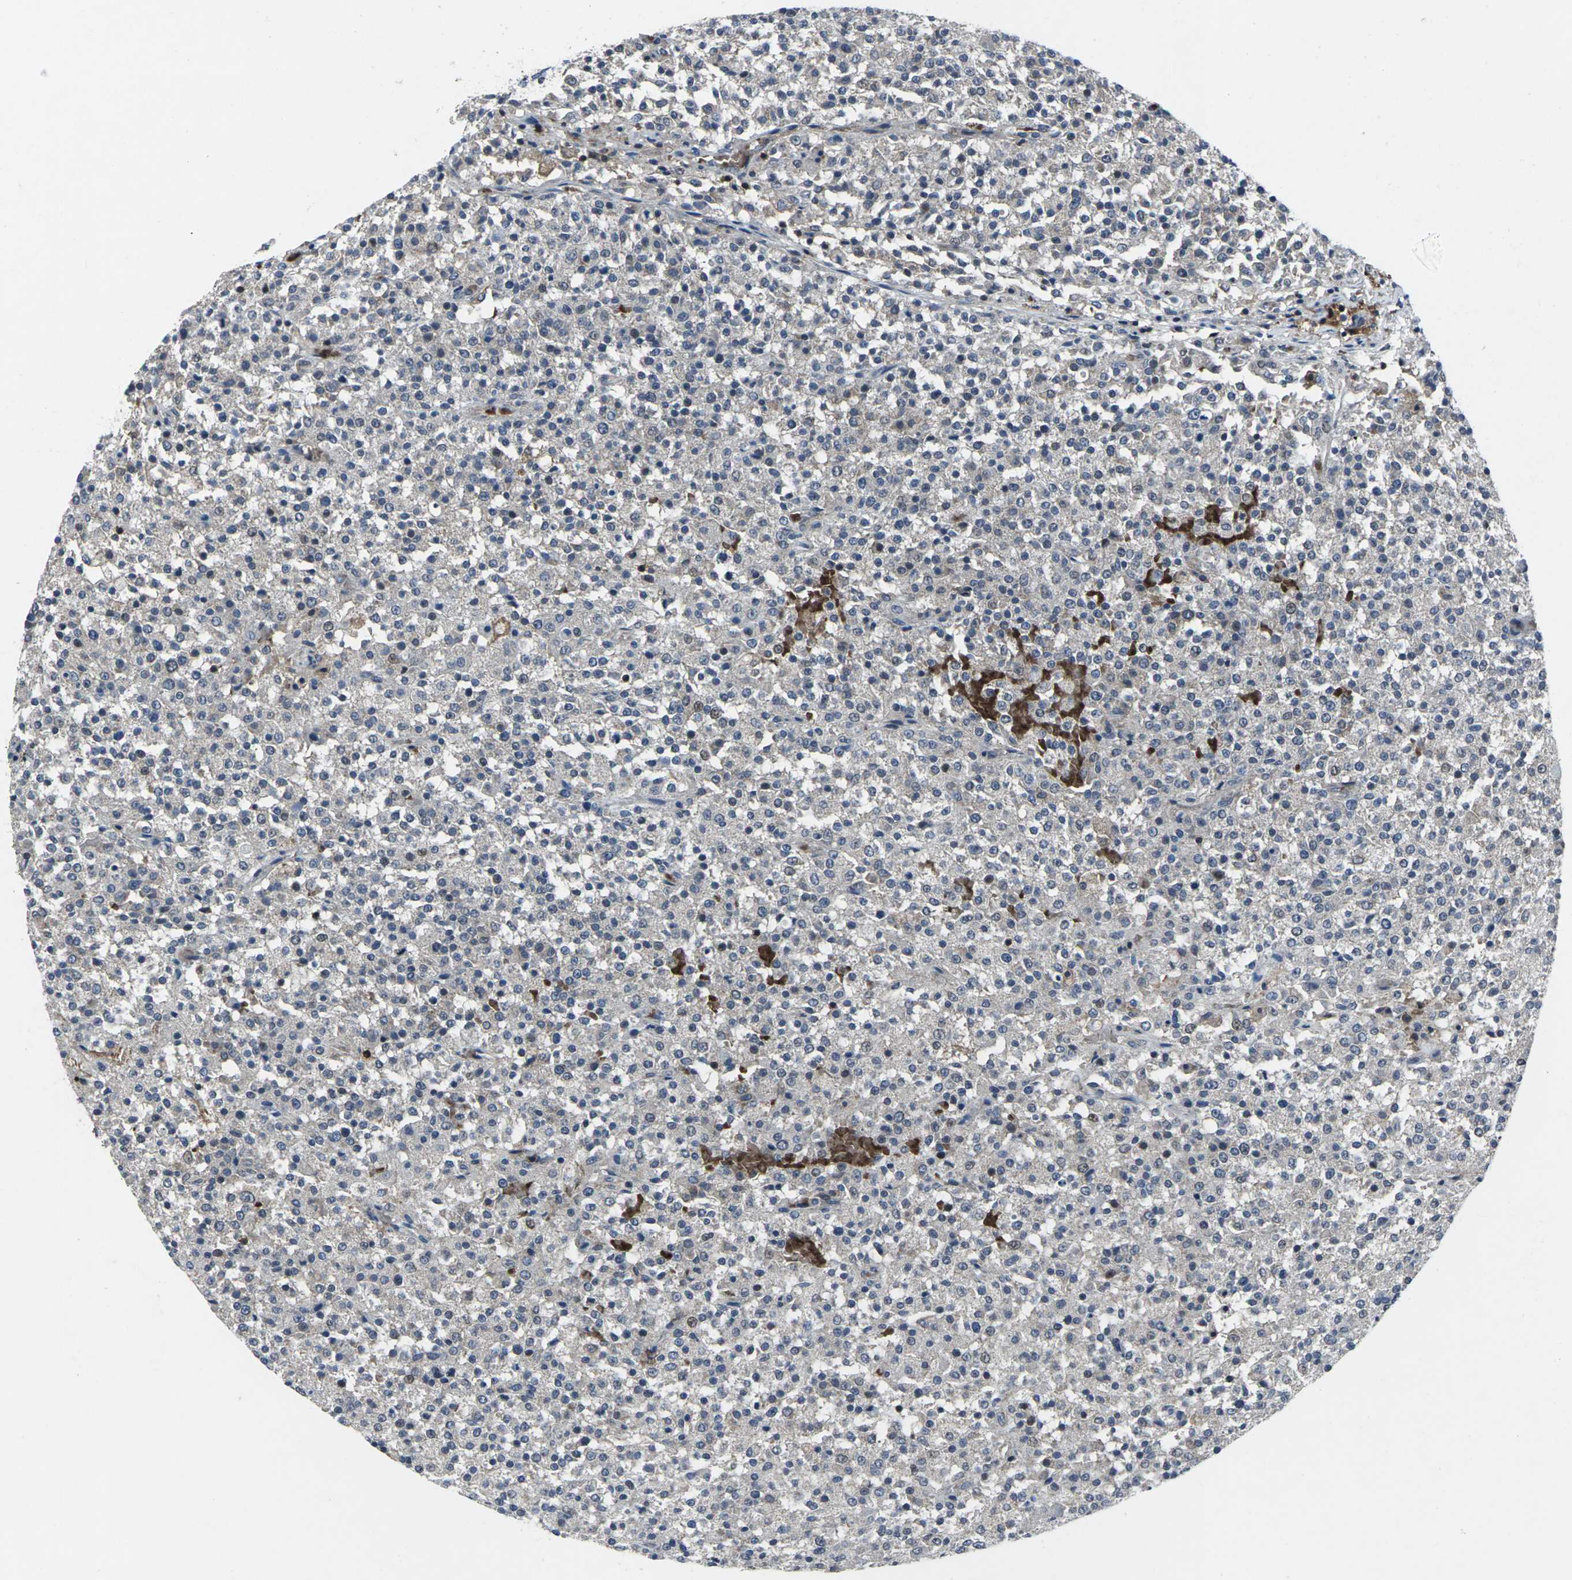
{"staining": {"intensity": "negative", "quantity": "none", "location": "none"}, "tissue": "testis cancer", "cell_type": "Tumor cells", "image_type": "cancer", "snomed": [{"axis": "morphology", "description": "Seminoma, NOS"}, {"axis": "topography", "description": "Testis"}], "caption": "The micrograph demonstrates no staining of tumor cells in testis cancer (seminoma). (DAB (3,3'-diaminobenzidine) immunohistochemistry with hematoxylin counter stain).", "gene": "STAT4", "patient": {"sex": "male", "age": 59}}